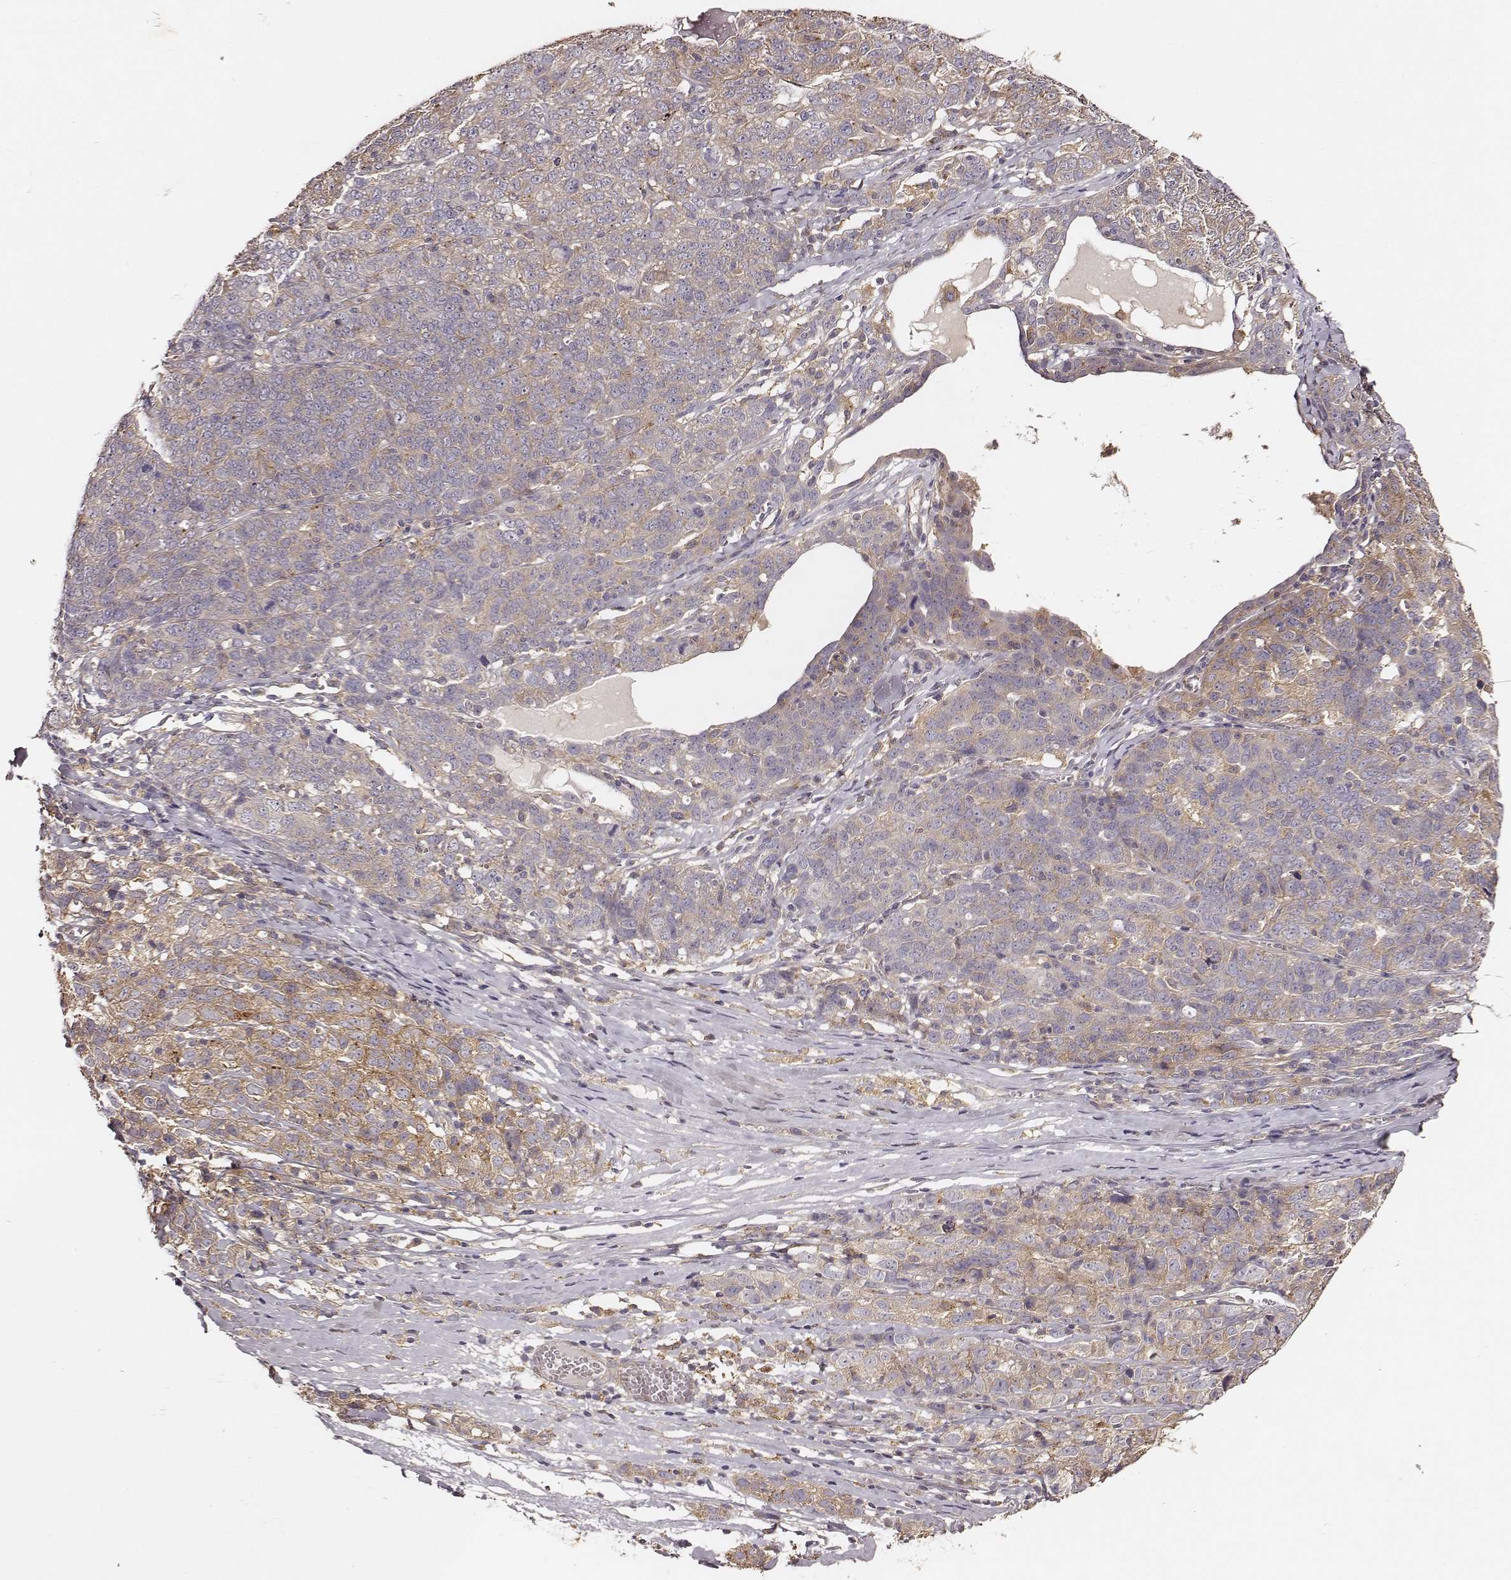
{"staining": {"intensity": "weak", "quantity": "25%-75%", "location": "cytoplasmic/membranous"}, "tissue": "ovarian cancer", "cell_type": "Tumor cells", "image_type": "cancer", "snomed": [{"axis": "morphology", "description": "Cystadenocarcinoma, serous, NOS"}, {"axis": "topography", "description": "Ovary"}], "caption": "This is a histology image of IHC staining of ovarian cancer, which shows weak positivity in the cytoplasmic/membranous of tumor cells.", "gene": "VPS26A", "patient": {"sex": "female", "age": 71}}